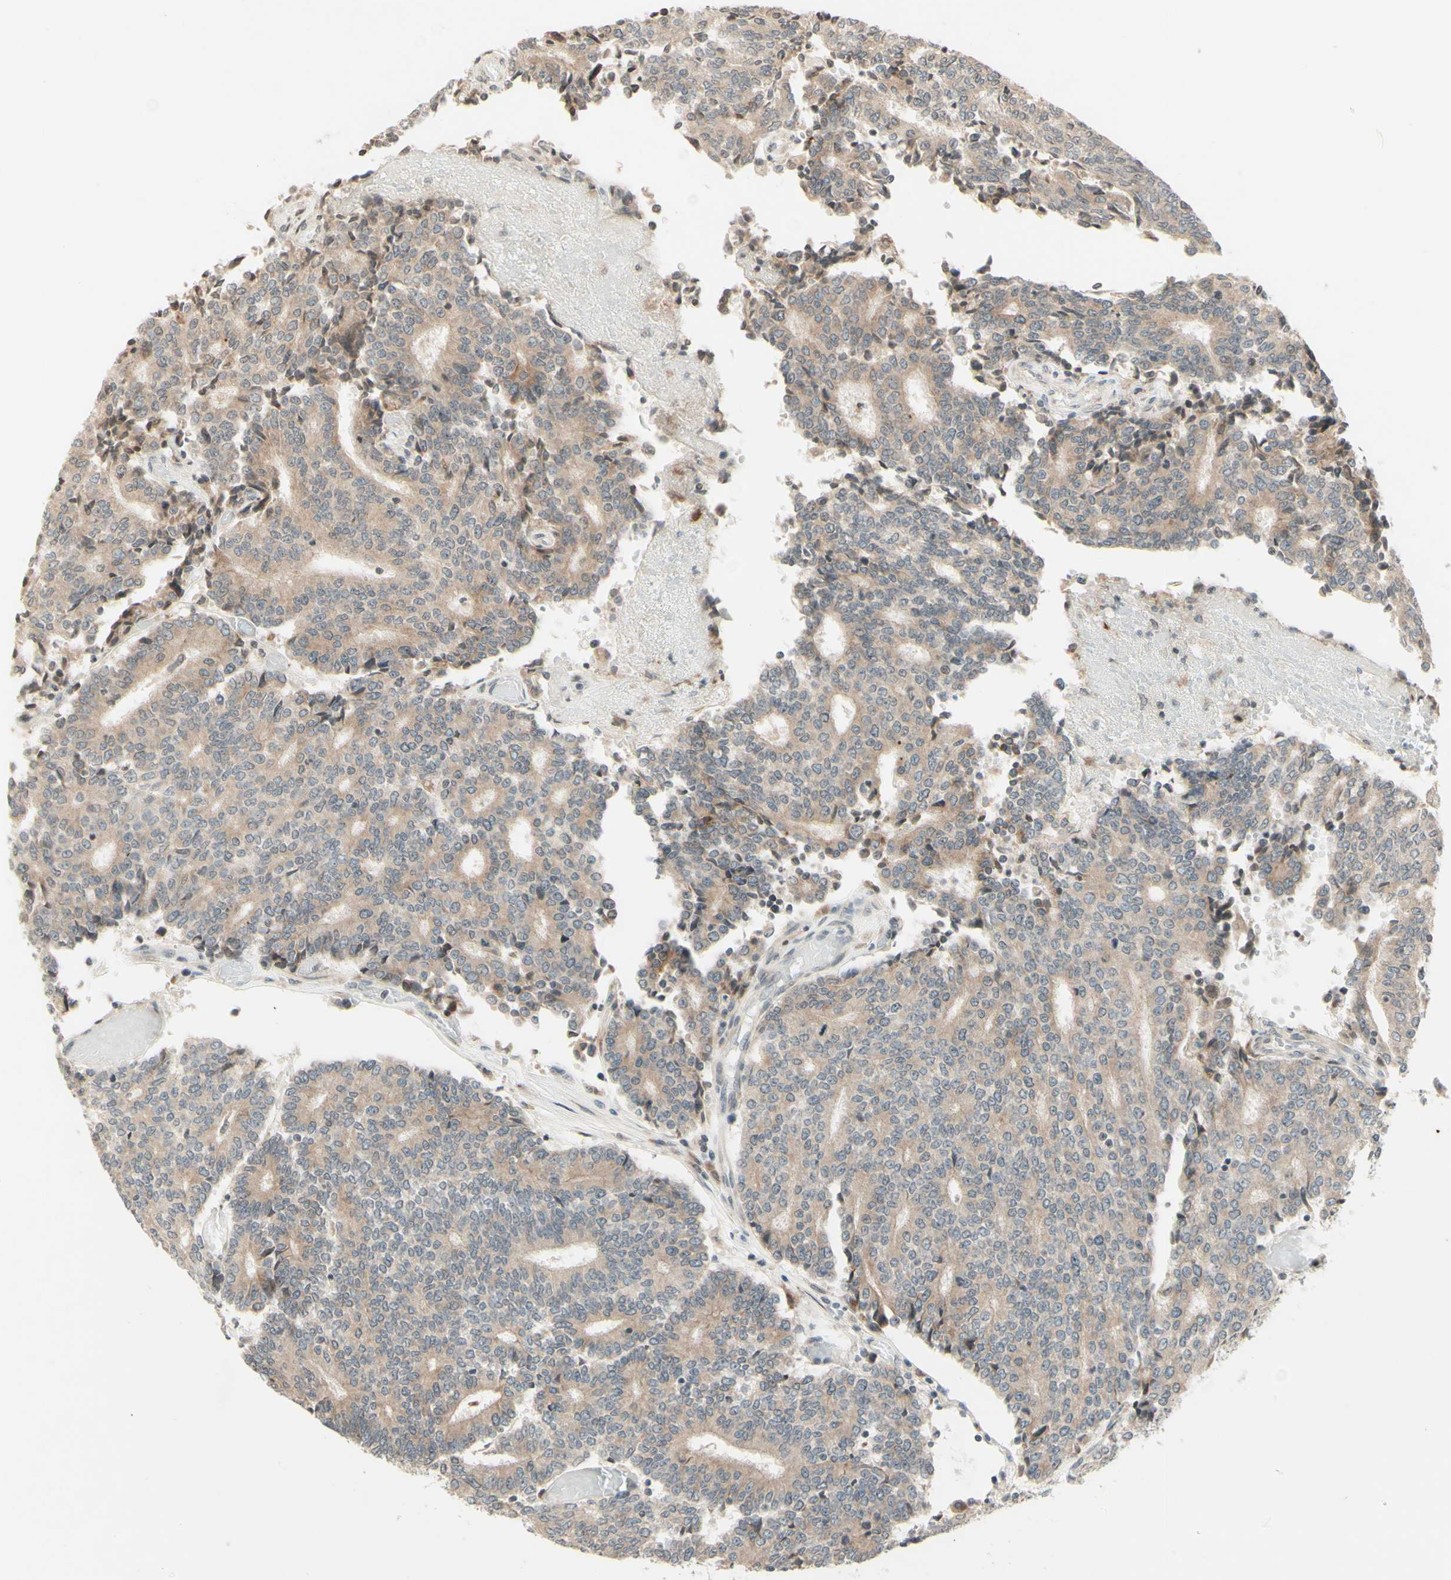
{"staining": {"intensity": "weak", "quantity": ">75%", "location": "cytoplasmic/membranous"}, "tissue": "prostate cancer", "cell_type": "Tumor cells", "image_type": "cancer", "snomed": [{"axis": "morphology", "description": "Normal tissue, NOS"}, {"axis": "morphology", "description": "Adenocarcinoma, High grade"}, {"axis": "topography", "description": "Prostate"}, {"axis": "topography", "description": "Seminal veicle"}], "caption": "About >75% of tumor cells in adenocarcinoma (high-grade) (prostate) display weak cytoplasmic/membranous protein staining as visualized by brown immunohistochemical staining.", "gene": "ZW10", "patient": {"sex": "male", "age": 55}}